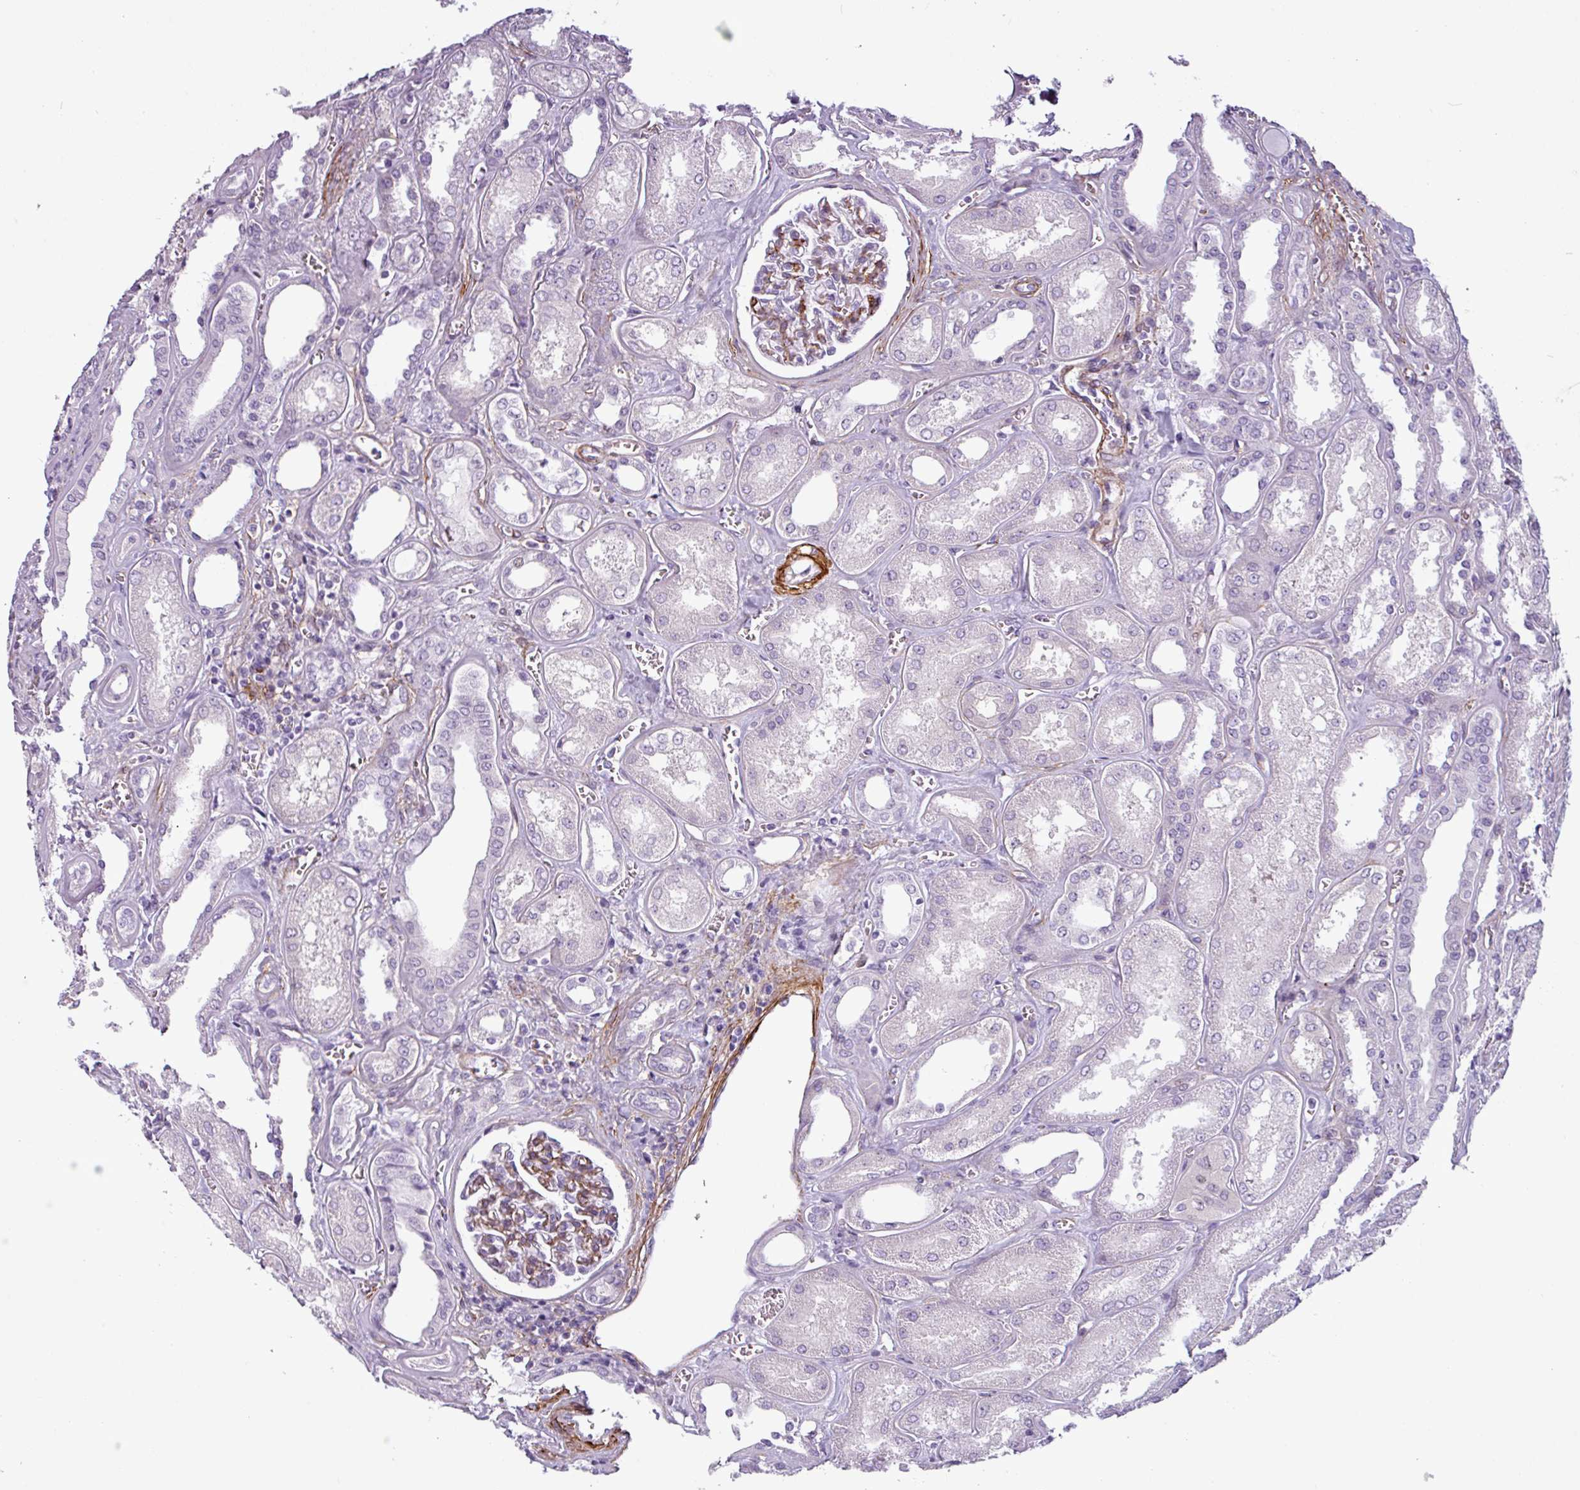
{"staining": {"intensity": "moderate", "quantity": "25%-75%", "location": "cytoplasmic/membranous"}, "tissue": "kidney", "cell_type": "Cells in glomeruli", "image_type": "normal", "snomed": [{"axis": "morphology", "description": "Normal tissue, NOS"}, {"axis": "morphology", "description": "Adenocarcinoma, NOS"}, {"axis": "topography", "description": "Kidney"}], "caption": "Unremarkable kidney was stained to show a protein in brown. There is medium levels of moderate cytoplasmic/membranous expression in about 25%-75% of cells in glomeruli. (IHC, brightfield microscopy, high magnification).", "gene": "ATP10A", "patient": {"sex": "female", "age": 68}}